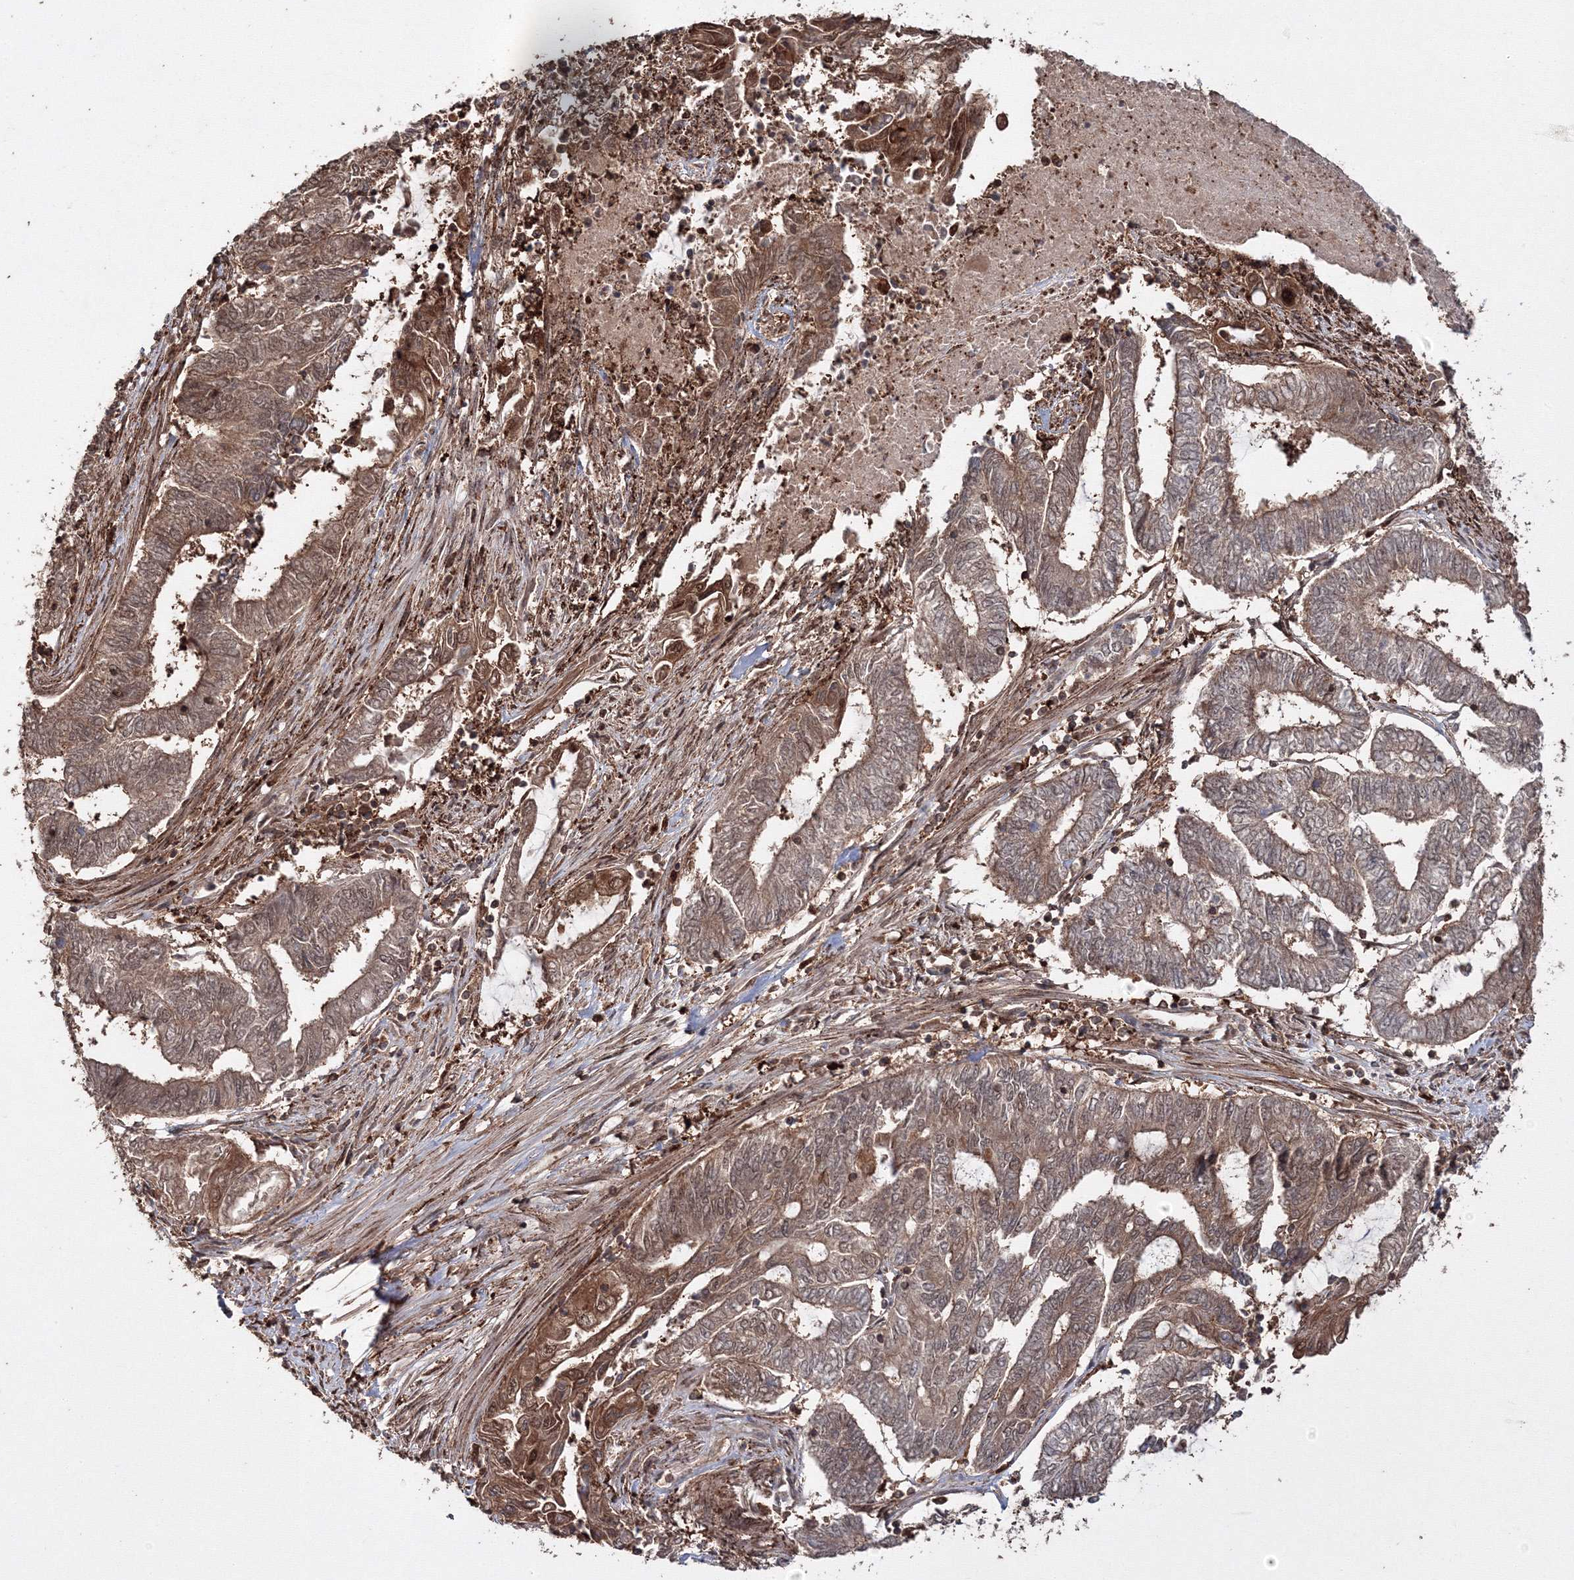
{"staining": {"intensity": "moderate", "quantity": ">75%", "location": "cytoplasmic/membranous"}, "tissue": "endometrial cancer", "cell_type": "Tumor cells", "image_type": "cancer", "snomed": [{"axis": "morphology", "description": "Adenocarcinoma, NOS"}, {"axis": "topography", "description": "Uterus"}, {"axis": "topography", "description": "Endometrium"}], "caption": "Immunohistochemistry (IHC) micrograph of neoplastic tissue: endometrial adenocarcinoma stained using immunohistochemistry (IHC) demonstrates medium levels of moderate protein expression localized specifically in the cytoplasmic/membranous of tumor cells, appearing as a cytoplasmic/membranous brown color.", "gene": "DDO", "patient": {"sex": "female", "age": 70}}